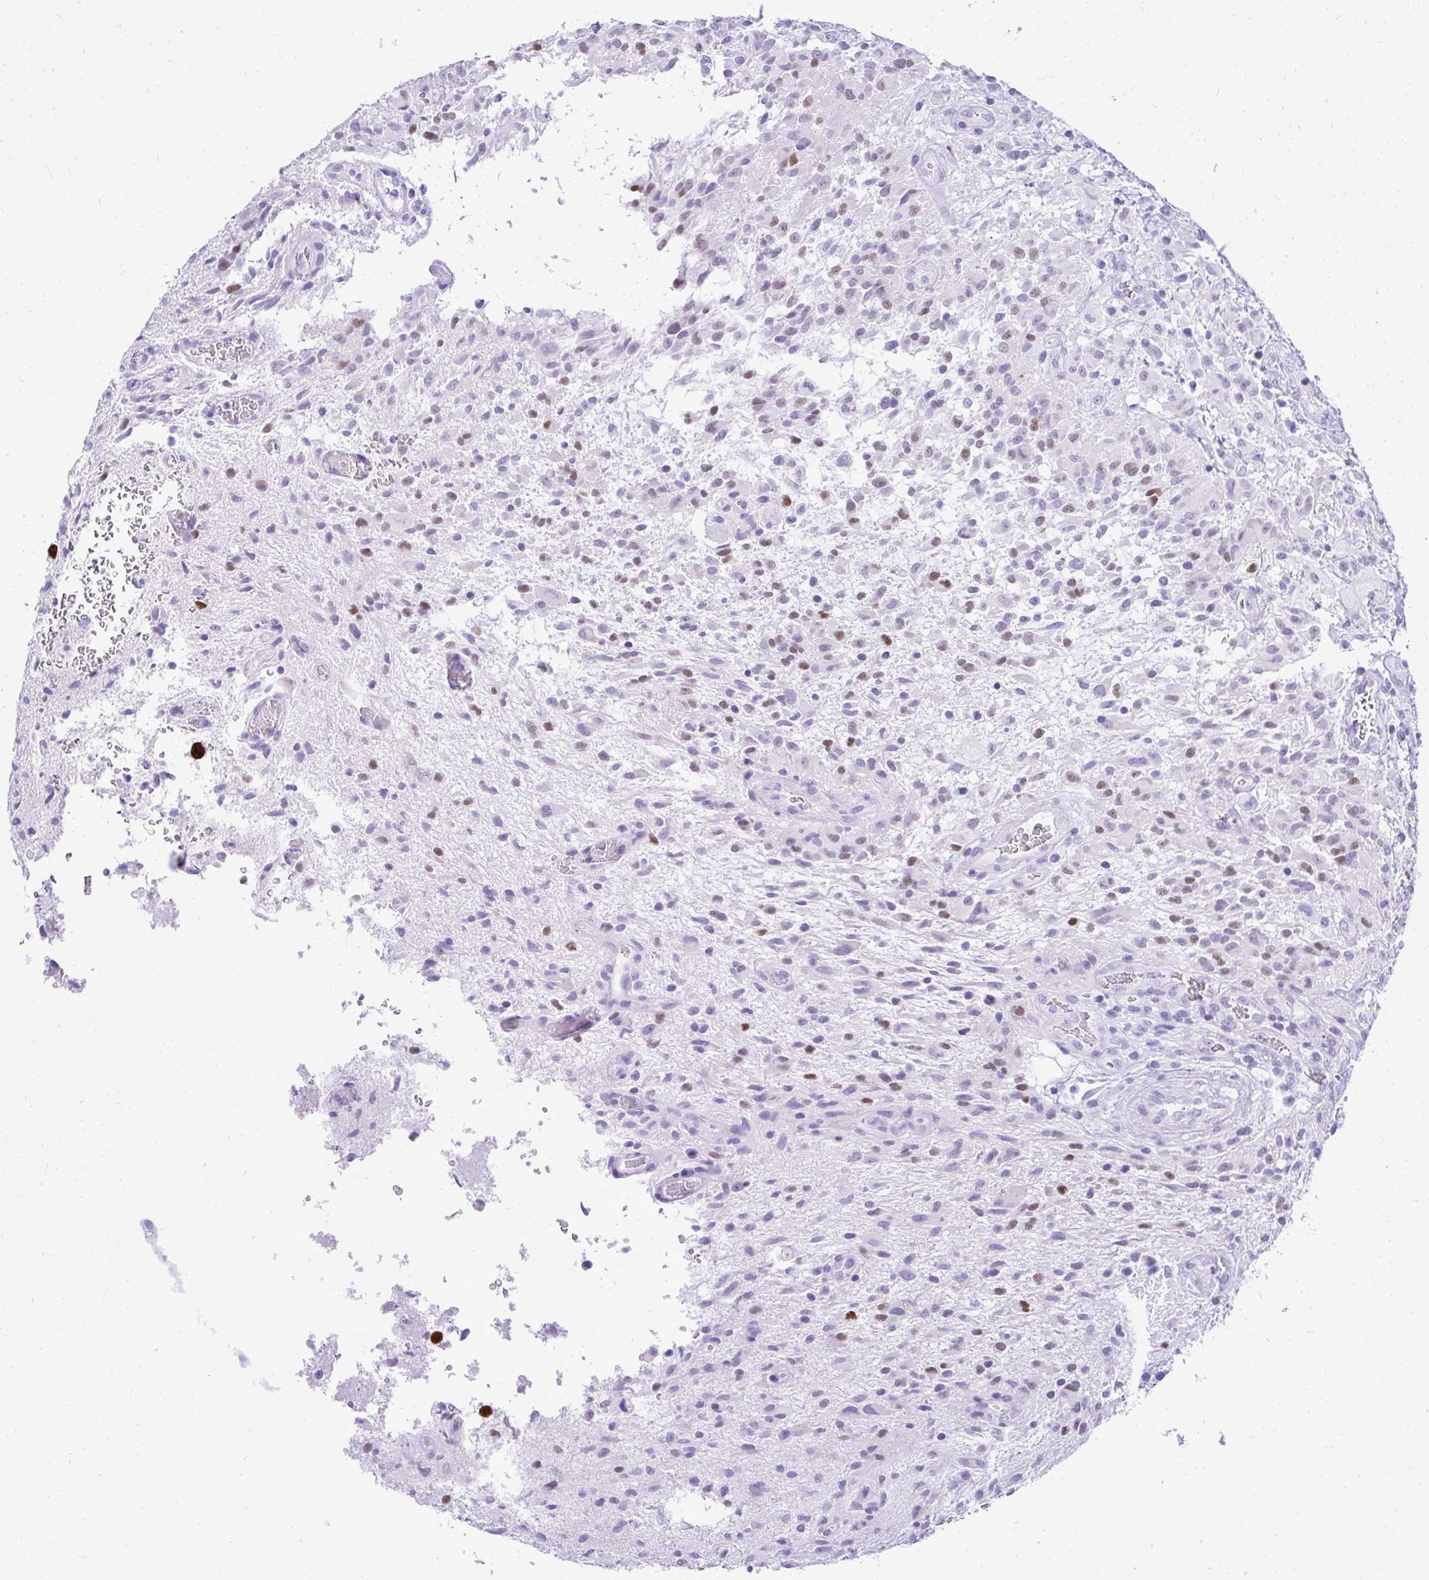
{"staining": {"intensity": "moderate", "quantity": "<25%", "location": "nuclear"}, "tissue": "glioma", "cell_type": "Tumor cells", "image_type": "cancer", "snomed": [{"axis": "morphology", "description": "Glioma, malignant, High grade"}, {"axis": "topography", "description": "Brain"}], "caption": "Immunohistochemistry micrograph of neoplastic tissue: human malignant glioma (high-grade) stained using immunohistochemistry exhibits low levels of moderate protein expression localized specifically in the nuclear of tumor cells, appearing as a nuclear brown color.", "gene": "RALYL", "patient": {"sex": "male", "age": 71}}